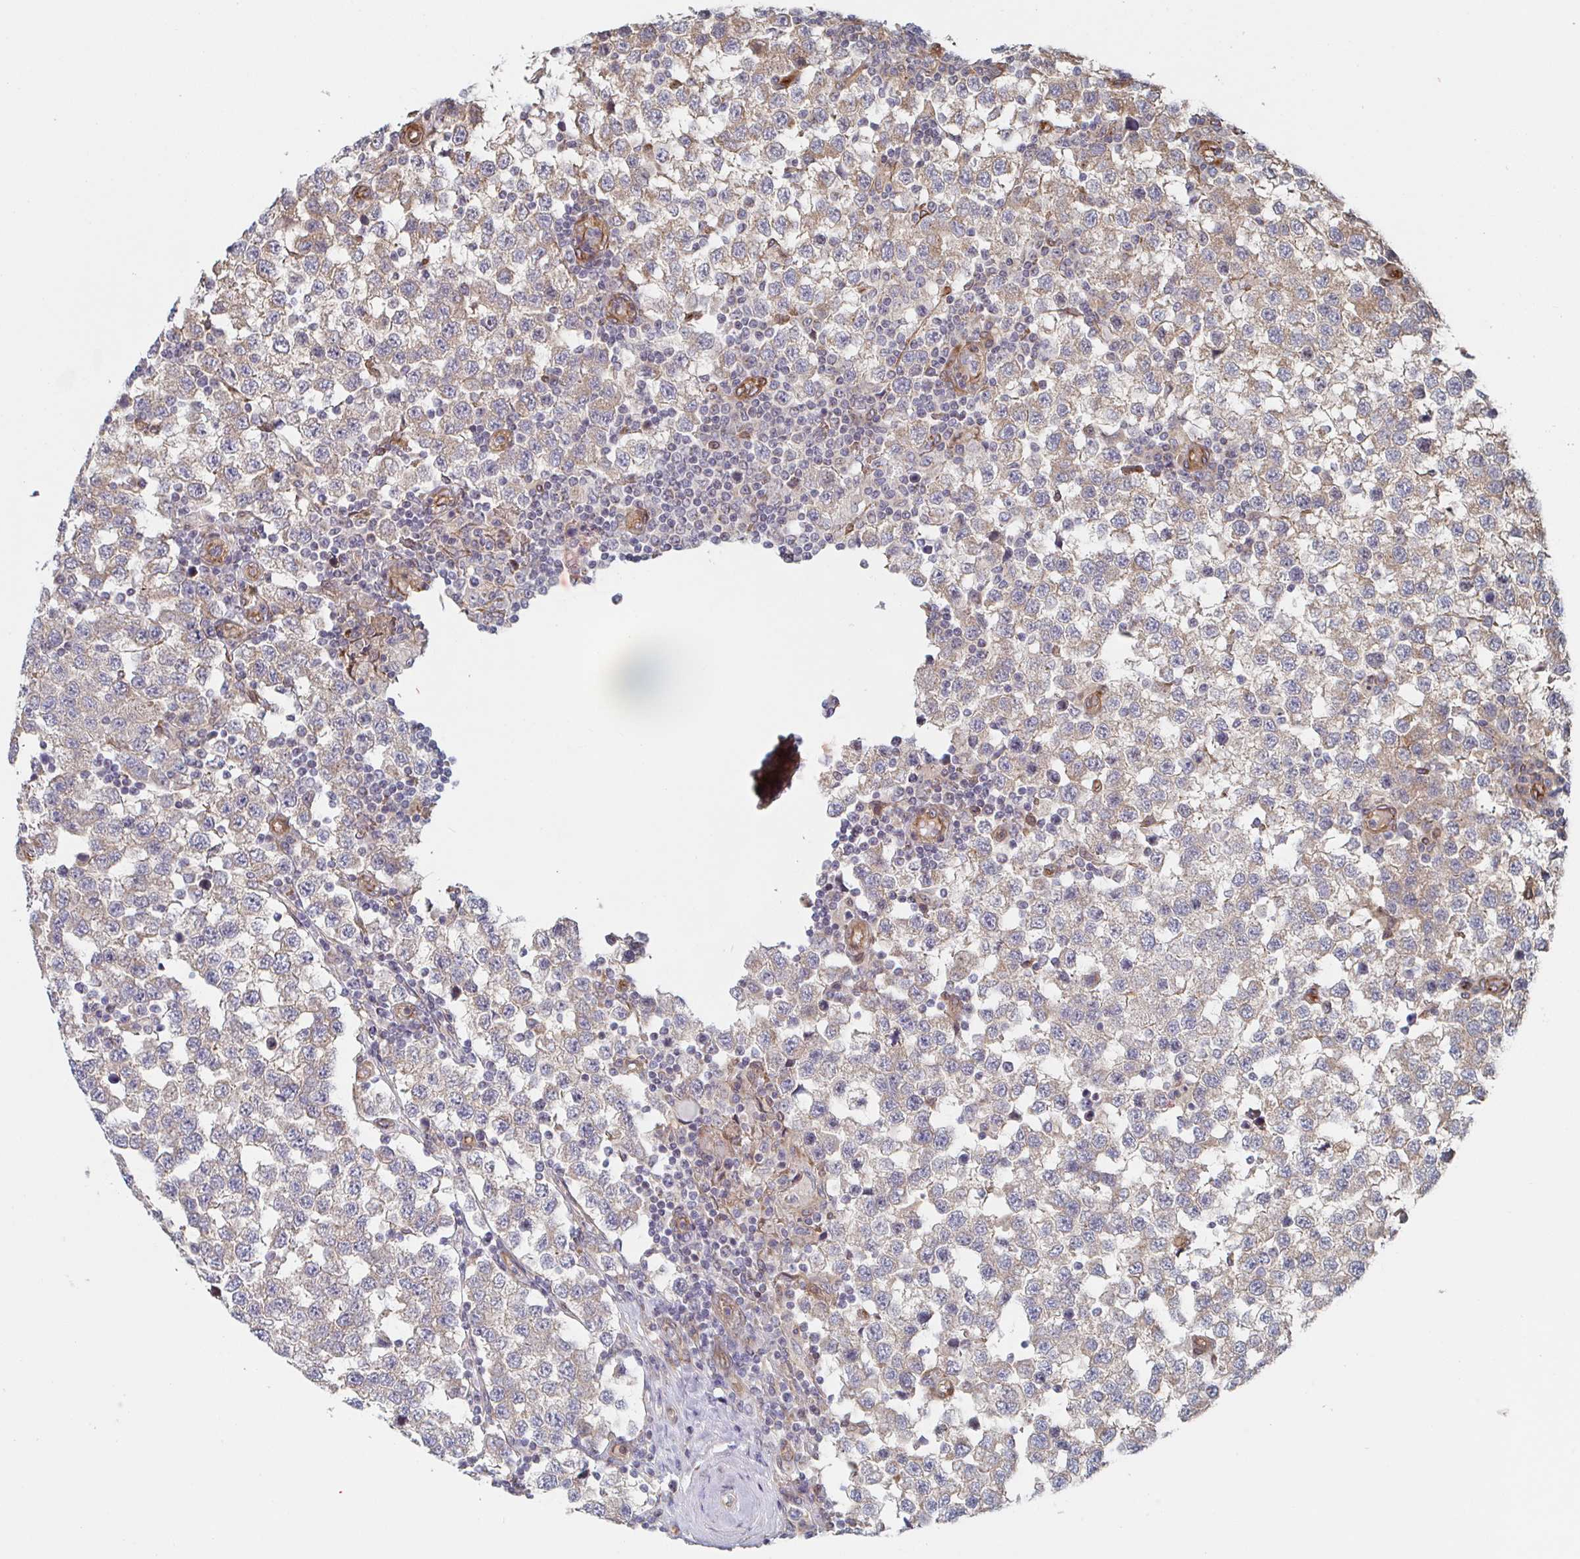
{"staining": {"intensity": "weak", "quantity": "<25%", "location": "cytoplasmic/membranous"}, "tissue": "testis cancer", "cell_type": "Tumor cells", "image_type": "cancer", "snomed": [{"axis": "morphology", "description": "Seminoma, NOS"}, {"axis": "topography", "description": "Testis"}], "caption": "Tumor cells are negative for brown protein staining in seminoma (testis).", "gene": "DVL3", "patient": {"sex": "male", "age": 34}}